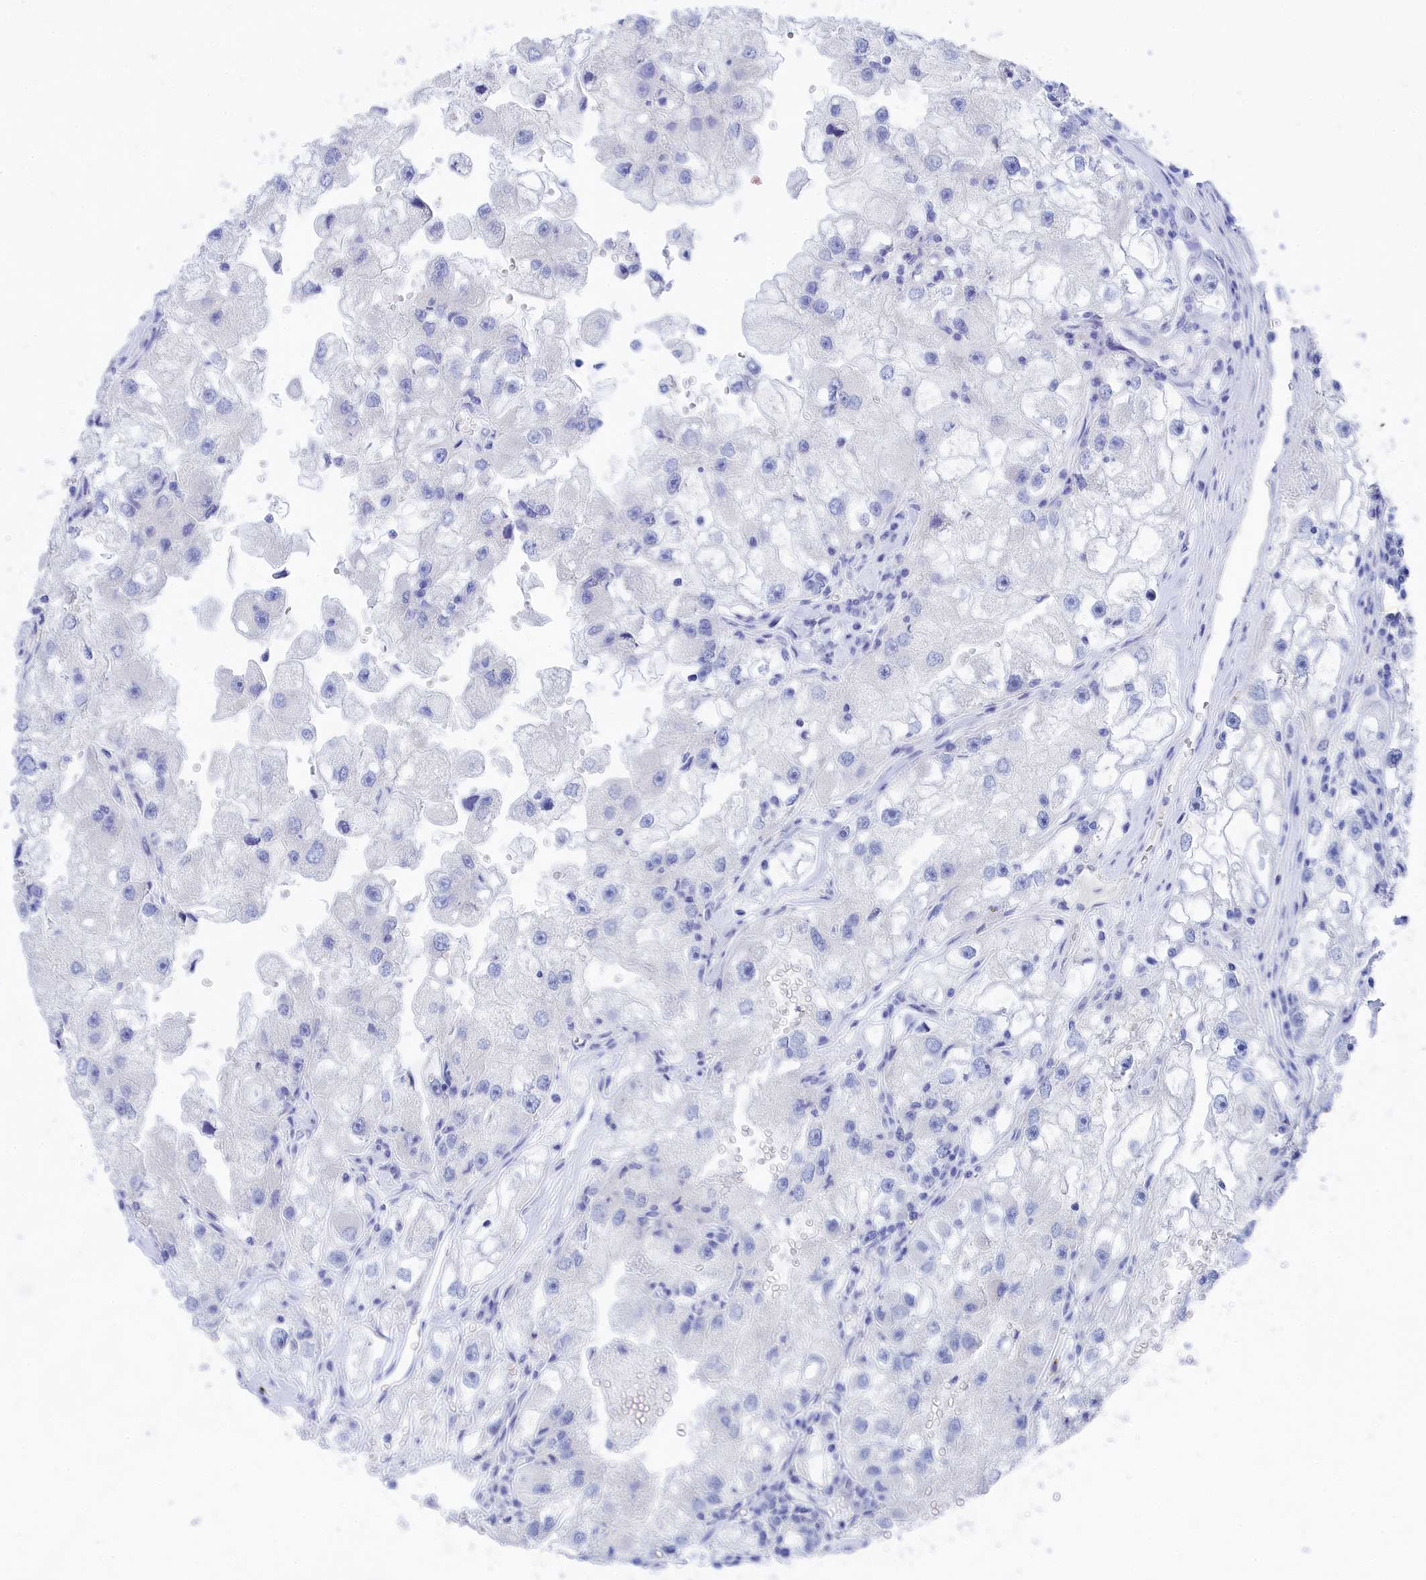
{"staining": {"intensity": "negative", "quantity": "none", "location": "none"}, "tissue": "renal cancer", "cell_type": "Tumor cells", "image_type": "cancer", "snomed": [{"axis": "morphology", "description": "Adenocarcinoma, NOS"}, {"axis": "topography", "description": "Kidney"}], "caption": "This is an immunohistochemistry (IHC) histopathology image of renal adenocarcinoma. There is no positivity in tumor cells.", "gene": "TRIM10", "patient": {"sex": "male", "age": 63}}